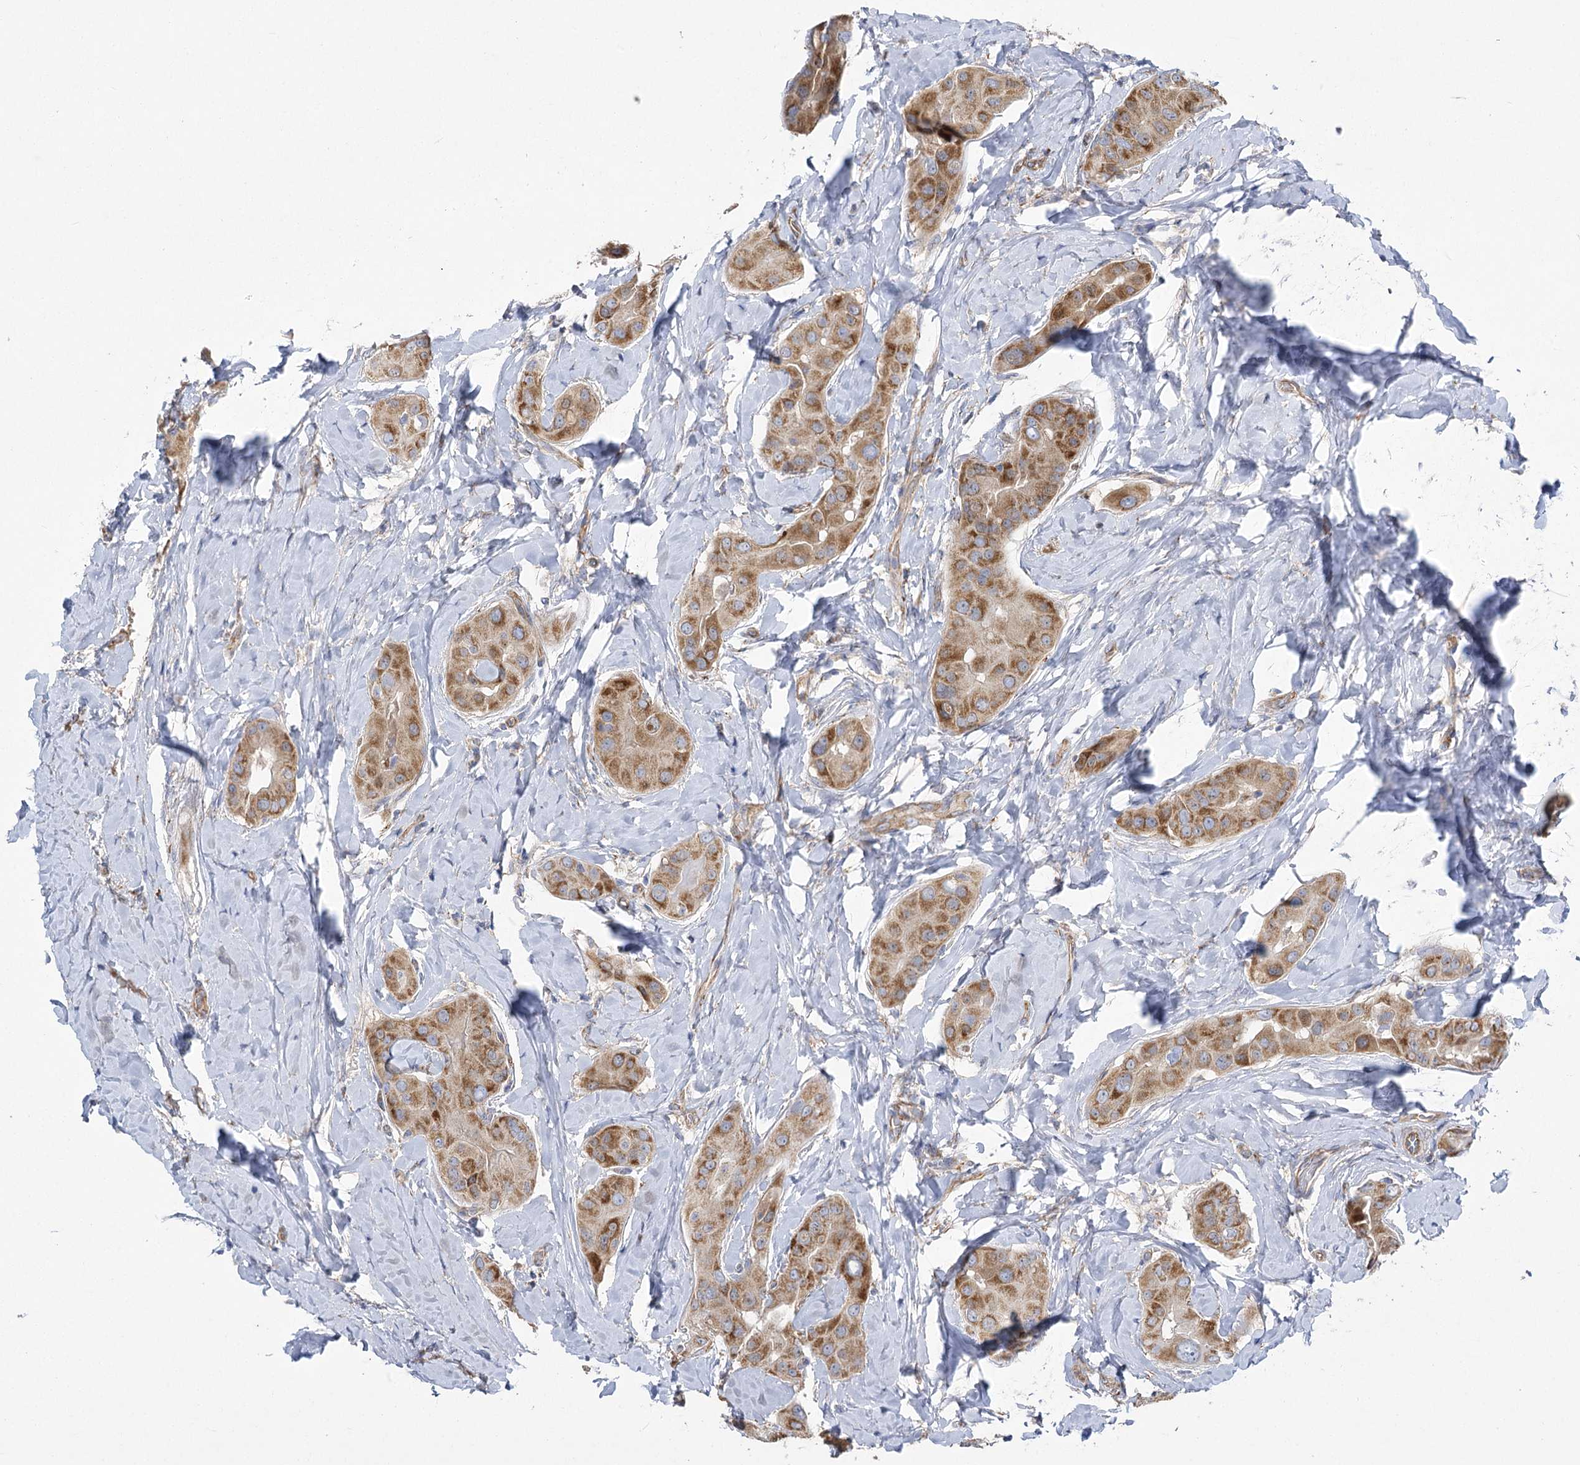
{"staining": {"intensity": "moderate", "quantity": ">75%", "location": "cytoplasmic/membranous"}, "tissue": "thyroid cancer", "cell_type": "Tumor cells", "image_type": "cancer", "snomed": [{"axis": "morphology", "description": "Papillary adenocarcinoma, NOS"}, {"axis": "topography", "description": "Thyroid gland"}], "caption": "The histopathology image reveals a brown stain indicating the presence of a protein in the cytoplasmic/membranous of tumor cells in papillary adenocarcinoma (thyroid). The staining was performed using DAB (3,3'-diaminobenzidine) to visualize the protein expression in brown, while the nuclei were stained in blue with hematoxylin (Magnification: 20x).", "gene": "RMDN2", "patient": {"sex": "male", "age": 33}}